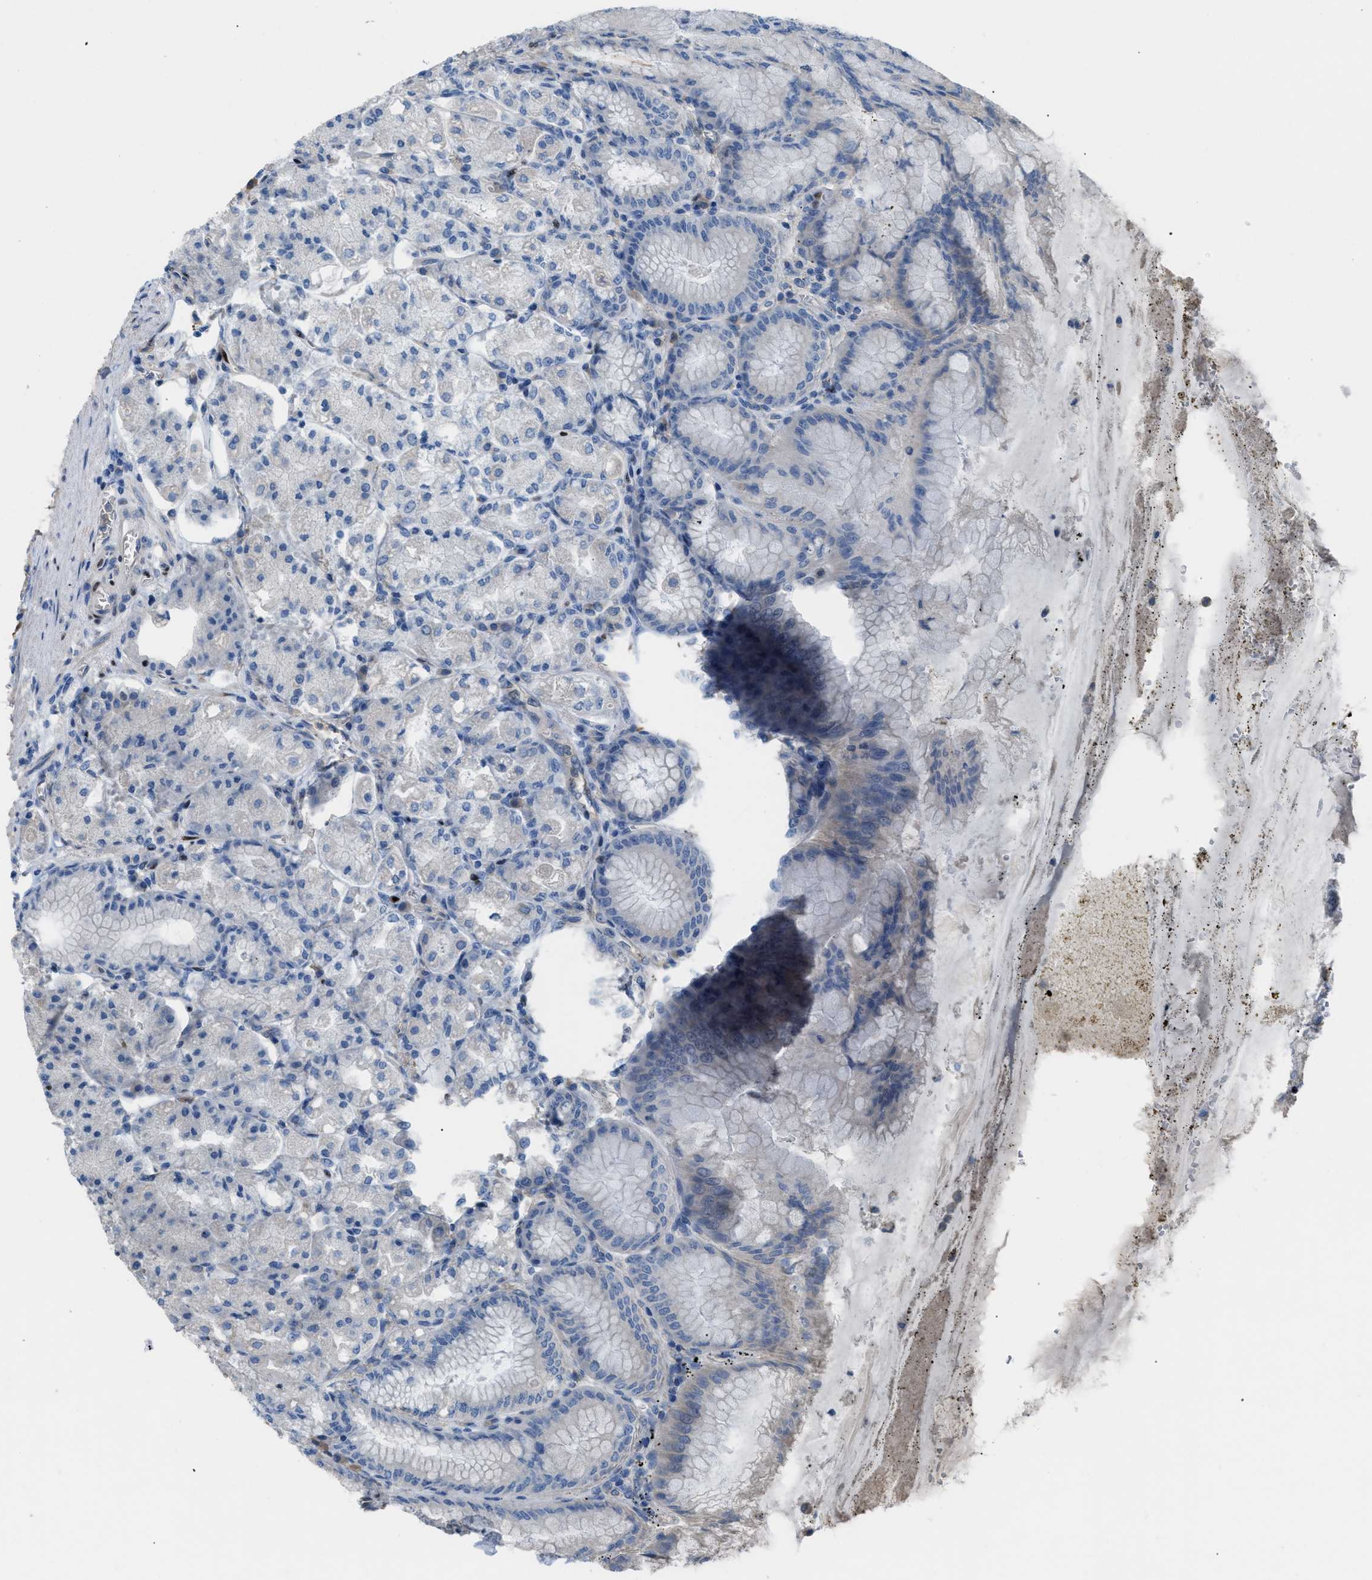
{"staining": {"intensity": "strong", "quantity": "25%-75%", "location": "nuclear"}, "tissue": "stomach", "cell_type": "Glandular cells", "image_type": "normal", "snomed": [{"axis": "morphology", "description": "Normal tissue, NOS"}, {"axis": "topography", "description": "Stomach, lower"}], "caption": "Approximately 25%-75% of glandular cells in normal stomach demonstrate strong nuclear protein staining as visualized by brown immunohistochemical staining.", "gene": "CDR2", "patient": {"sex": "male", "age": 71}}